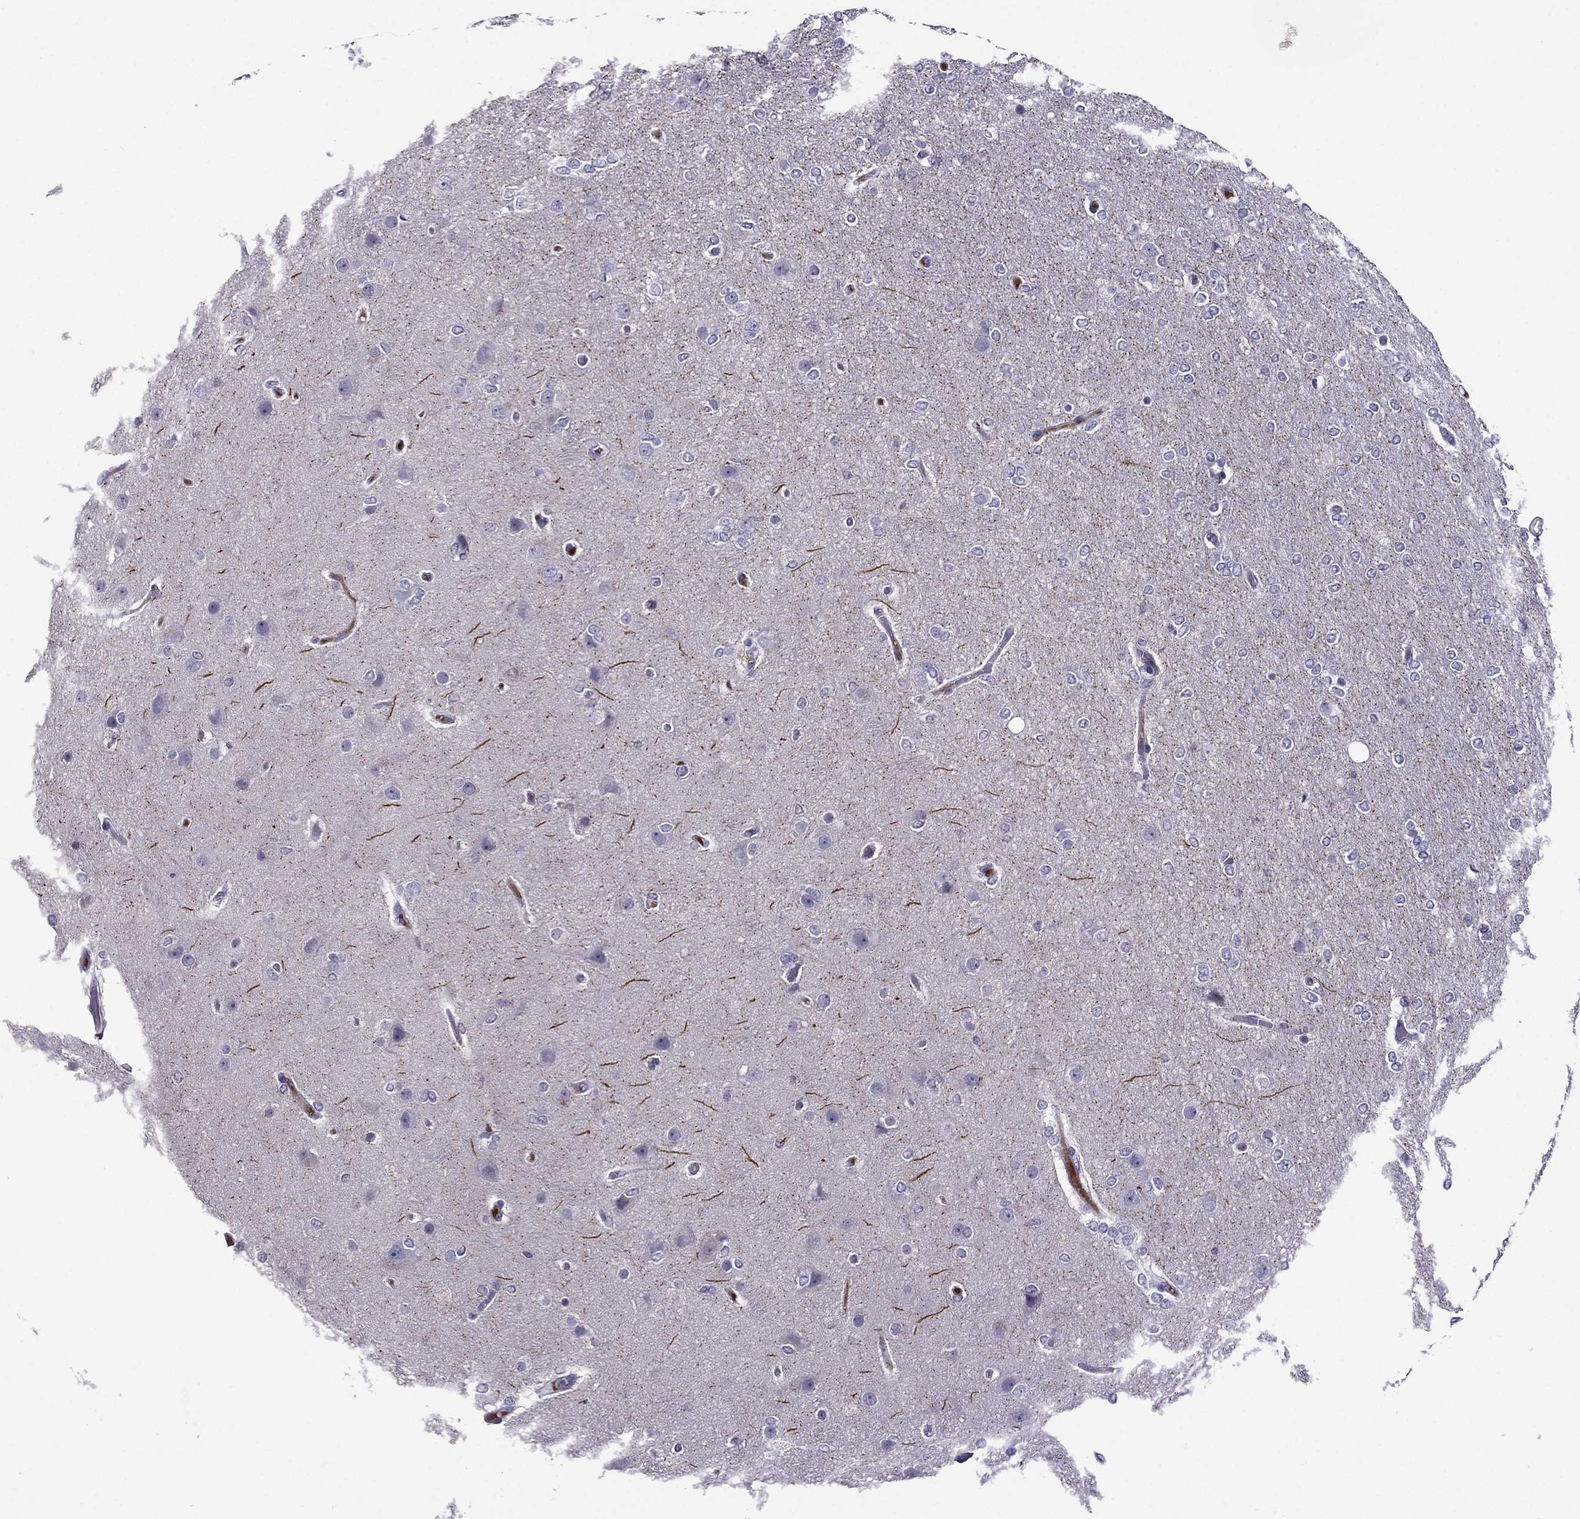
{"staining": {"intensity": "negative", "quantity": "none", "location": "none"}, "tissue": "glioma", "cell_type": "Tumor cells", "image_type": "cancer", "snomed": [{"axis": "morphology", "description": "Glioma, malignant, High grade"}, {"axis": "topography", "description": "Brain"}], "caption": "Immunohistochemistry (IHC) photomicrograph of human malignant glioma (high-grade) stained for a protein (brown), which shows no staining in tumor cells. The staining was performed using DAB to visualize the protein expression in brown, while the nuclei were stained in blue with hematoxylin (Magnification: 20x).", "gene": "SPTBN4", "patient": {"sex": "female", "age": 61}}